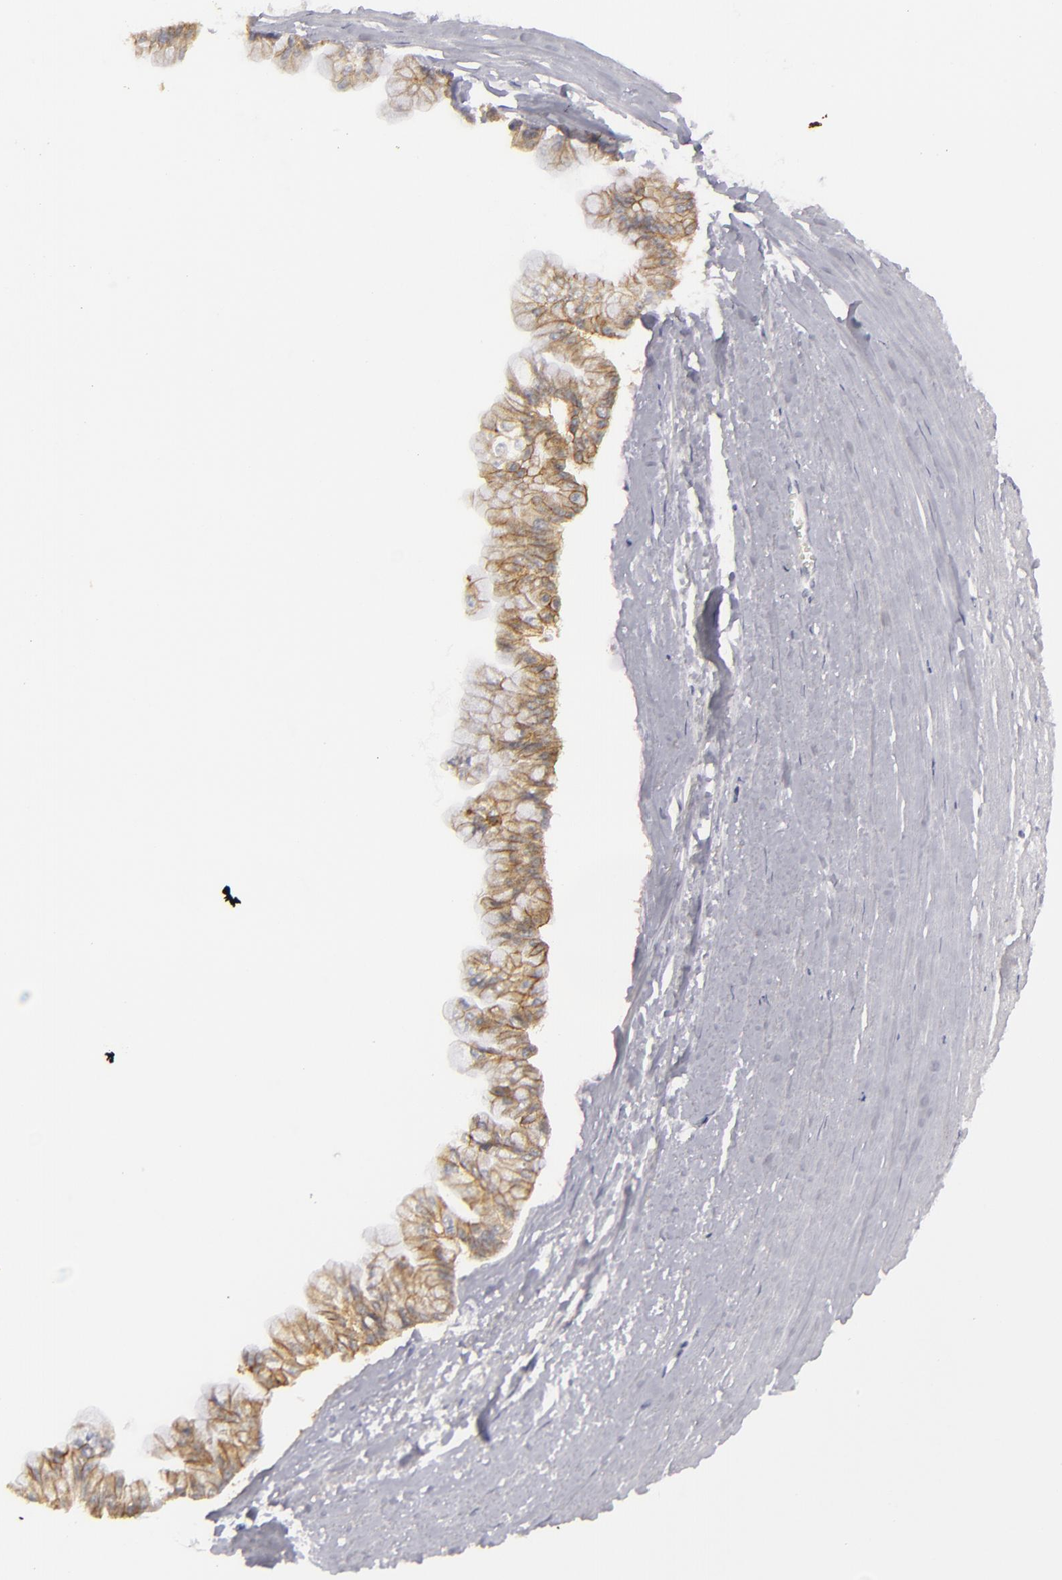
{"staining": {"intensity": "weak", "quantity": "25%-75%", "location": "none"}, "tissue": "liver cancer", "cell_type": "Tumor cells", "image_type": "cancer", "snomed": [{"axis": "morphology", "description": "Cholangiocarcinoma"}, {"axis": "topography", "description": "Liver"}], "caption": "A low amount of weak None staining is seen in approximately 25%-75% of tumor cells in liver cholangiocarcinoma tissue.", "gene": "JUP", "patient": {"sex": "female", "age": 79}}